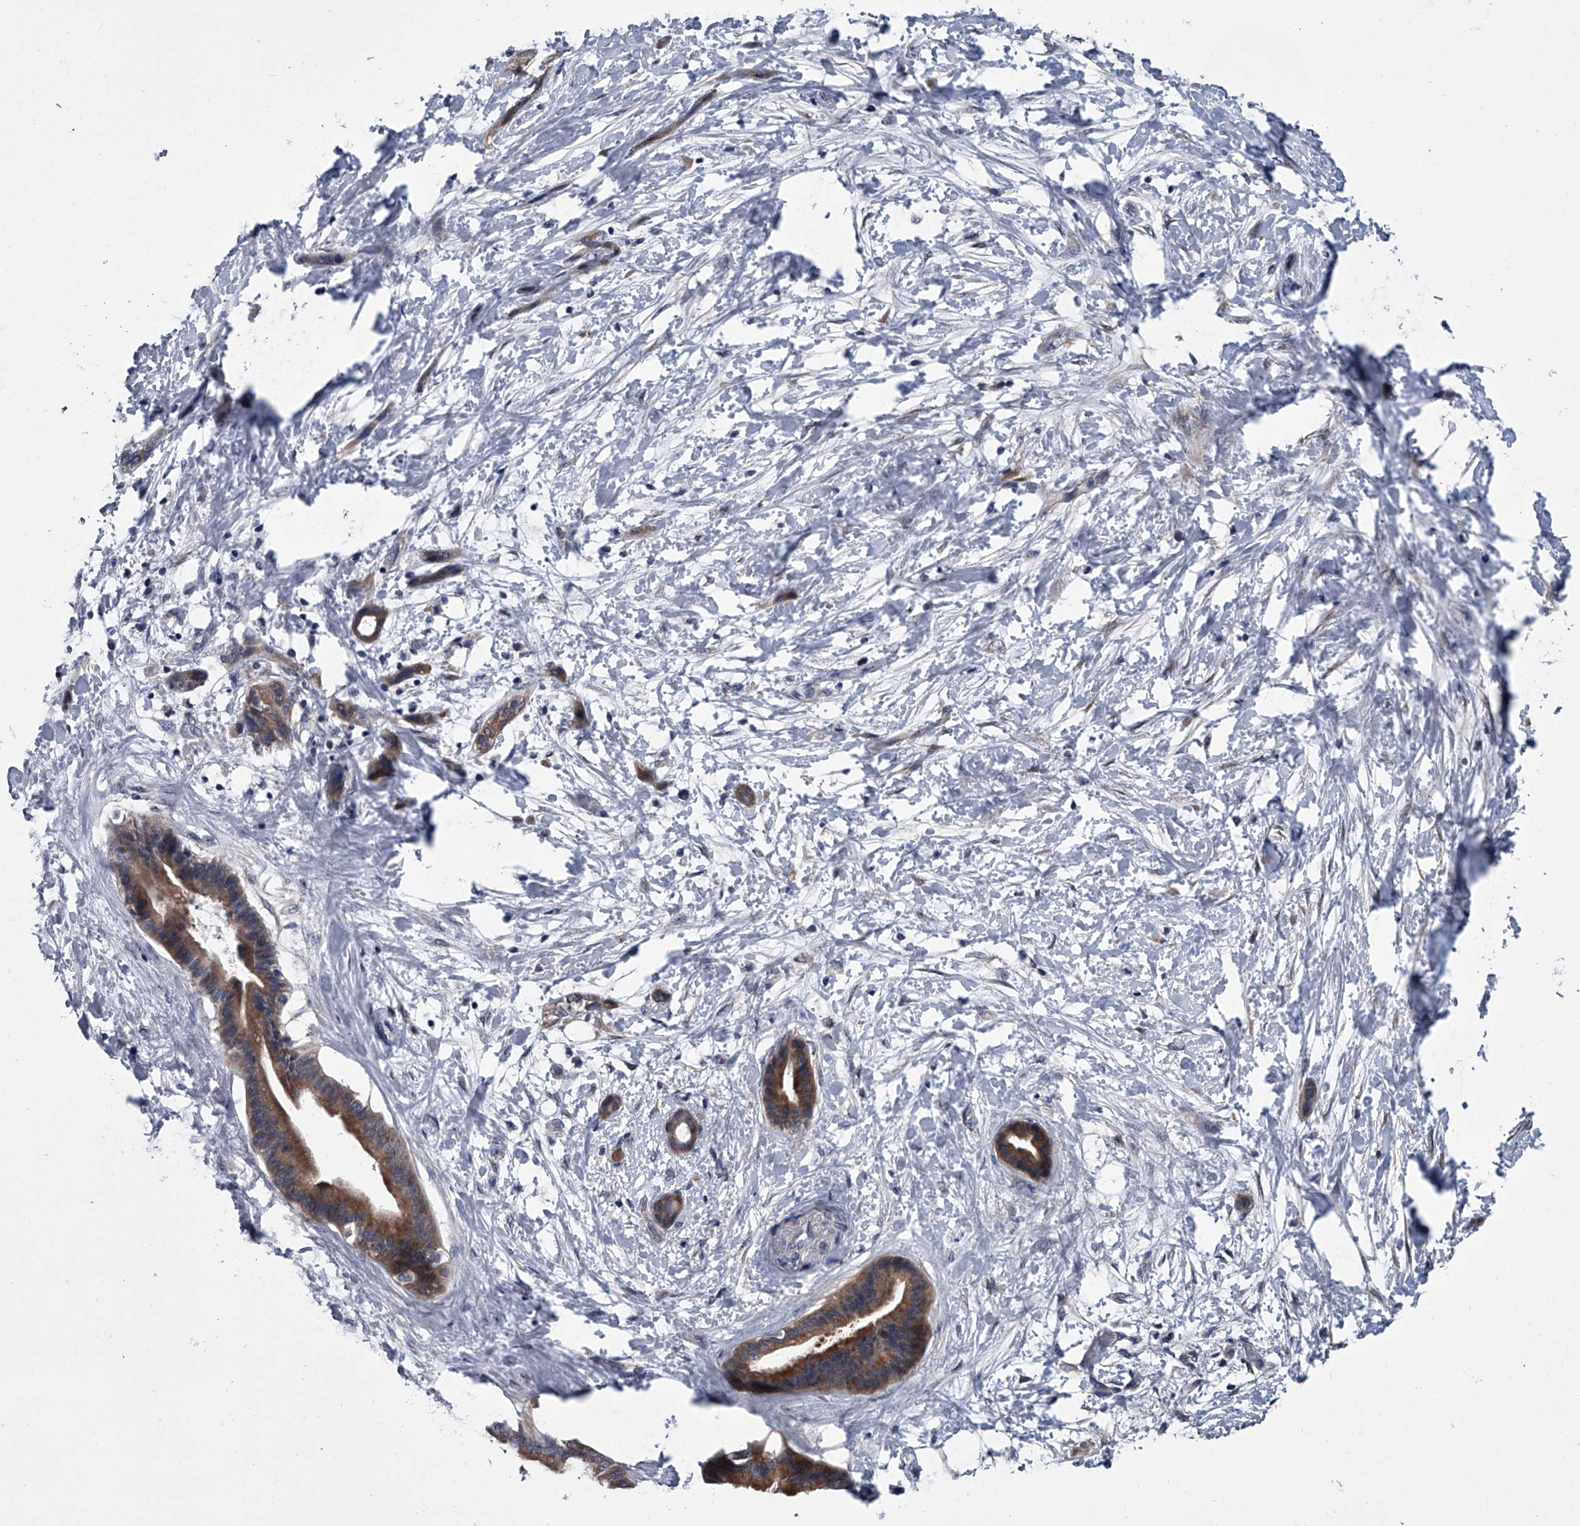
{"staining": {"intensity": "moderate", "quantity": ">75%", "location": "cytoplasmic/membranous"}, "tissue": "pancreatic cancer", "cell_type": "Tumor cells", "image_type": "cancer", "snomed": [{"axis": "morphology", "description": "Normal tissue, NOS"}, {"axis": "morphology", "description": "Adenocarcinoma, NOS"}, {"axis": "topography", "description": "Pancreas"}, {"axis": "topography", "description": "Peripheral nerve tissue"}], "caption": "A photomicrograph showing moderate cytoplasmic/membranous positivity in about >75% of tumor cells in pancreatic adenocarcinoma, as visualized by brown immunohistochemical staining.", "gene": "PPP2R5D", "patient": {"sex": "female", "age": 63}}